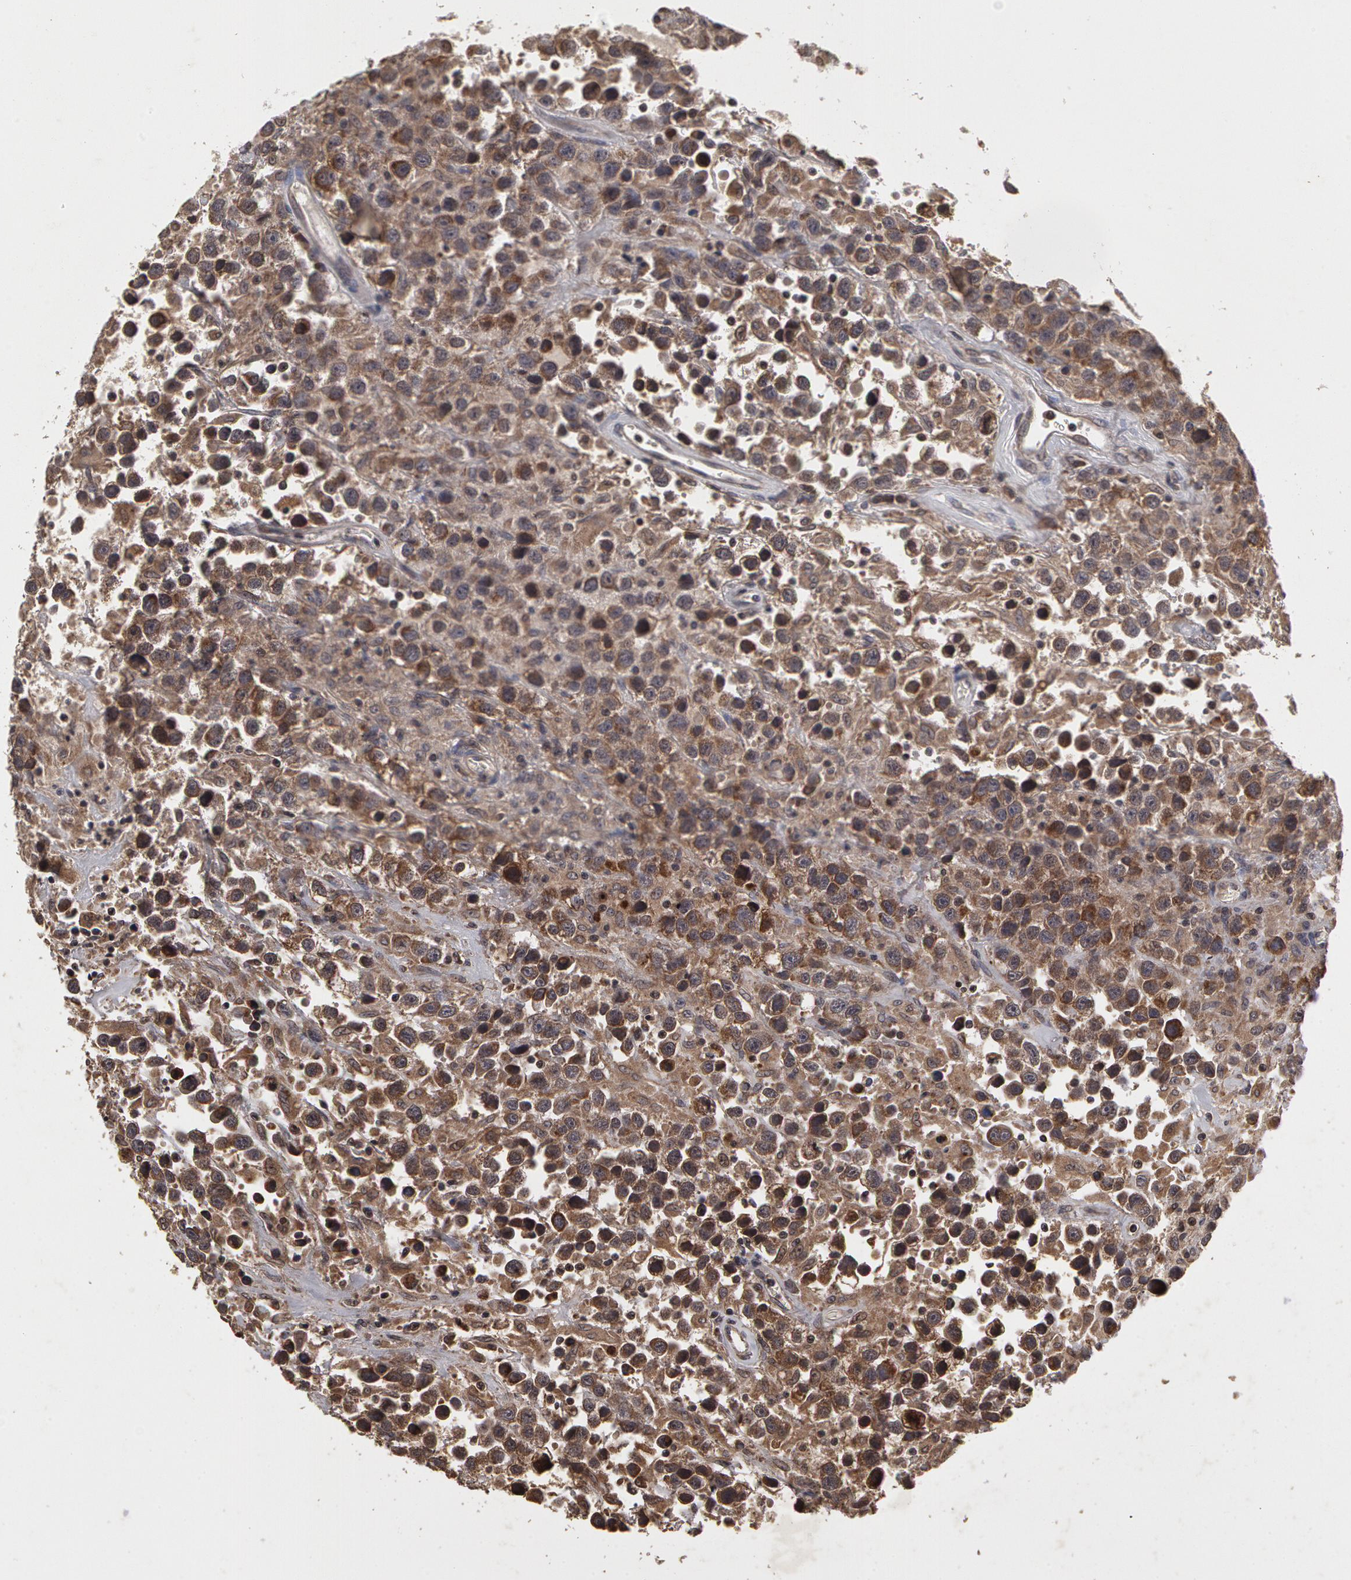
{"staining": {"intensity": "weak", "quantity": ">75%", "location": "cytoplasmic/membranous"}, "tissue": "testis cancer", "cell_type": "Tumor cells", "image_type": "cancer", "snomed": [{"axis": "morphology", "description": "Seminoma, NOS"}, {"axis": "topography", "description": "Testis"}], "caption": "Immunohistochemical staining of testis cancer (seminoma) reveals weak cytoplasmic/membranous protein expression in about >75% of tumor cells.", "gene": "CALR", "patient": {"sex": "male", "age": 43}}